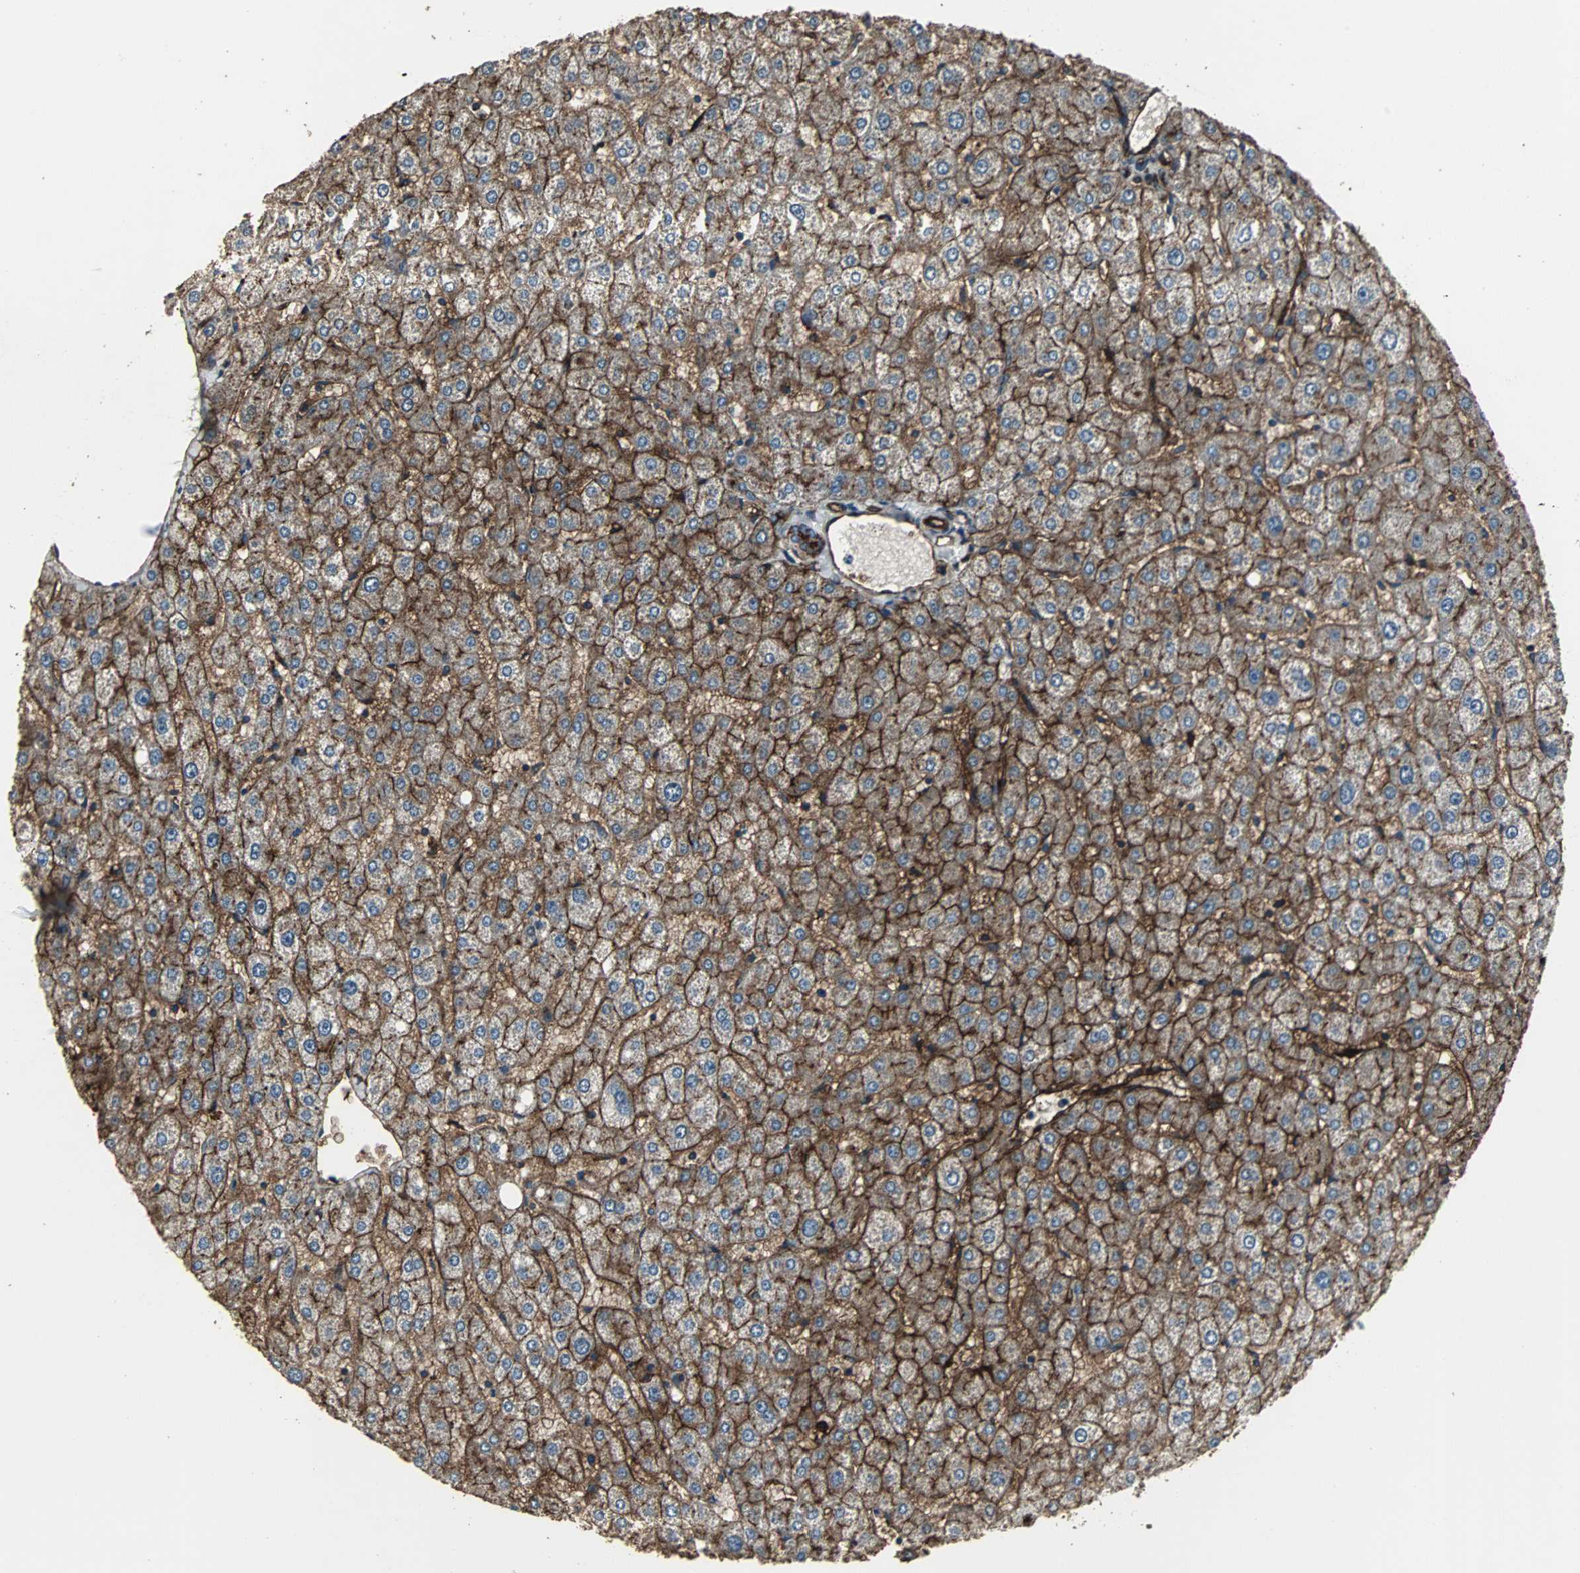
{"staining": {"intensity": "strong", "quantity": ">75%", "location": "cytoplasmic/membranous"}, "tissue": "liver", "cell_type": "Cholangiocytes", "image_type": "normal", "snomed": [{"axis": "morphology", "description": "Normal tissue, NOS"}, {"axis": "topography", "description": "Liver"}], "caption": "Immunohistochemistry (IHC) of normal human liver reveals high levels of strong cytoplasmic/membranous expression in about >75% of cholangiocytes. The staining was performed using DAB to visualize the protein expression in brown, while the nuclei were stained in blue with hematoxylin (Magnification: 20x).", "gene": "F11R", "patient": {"sex": "male", "age": 67}}